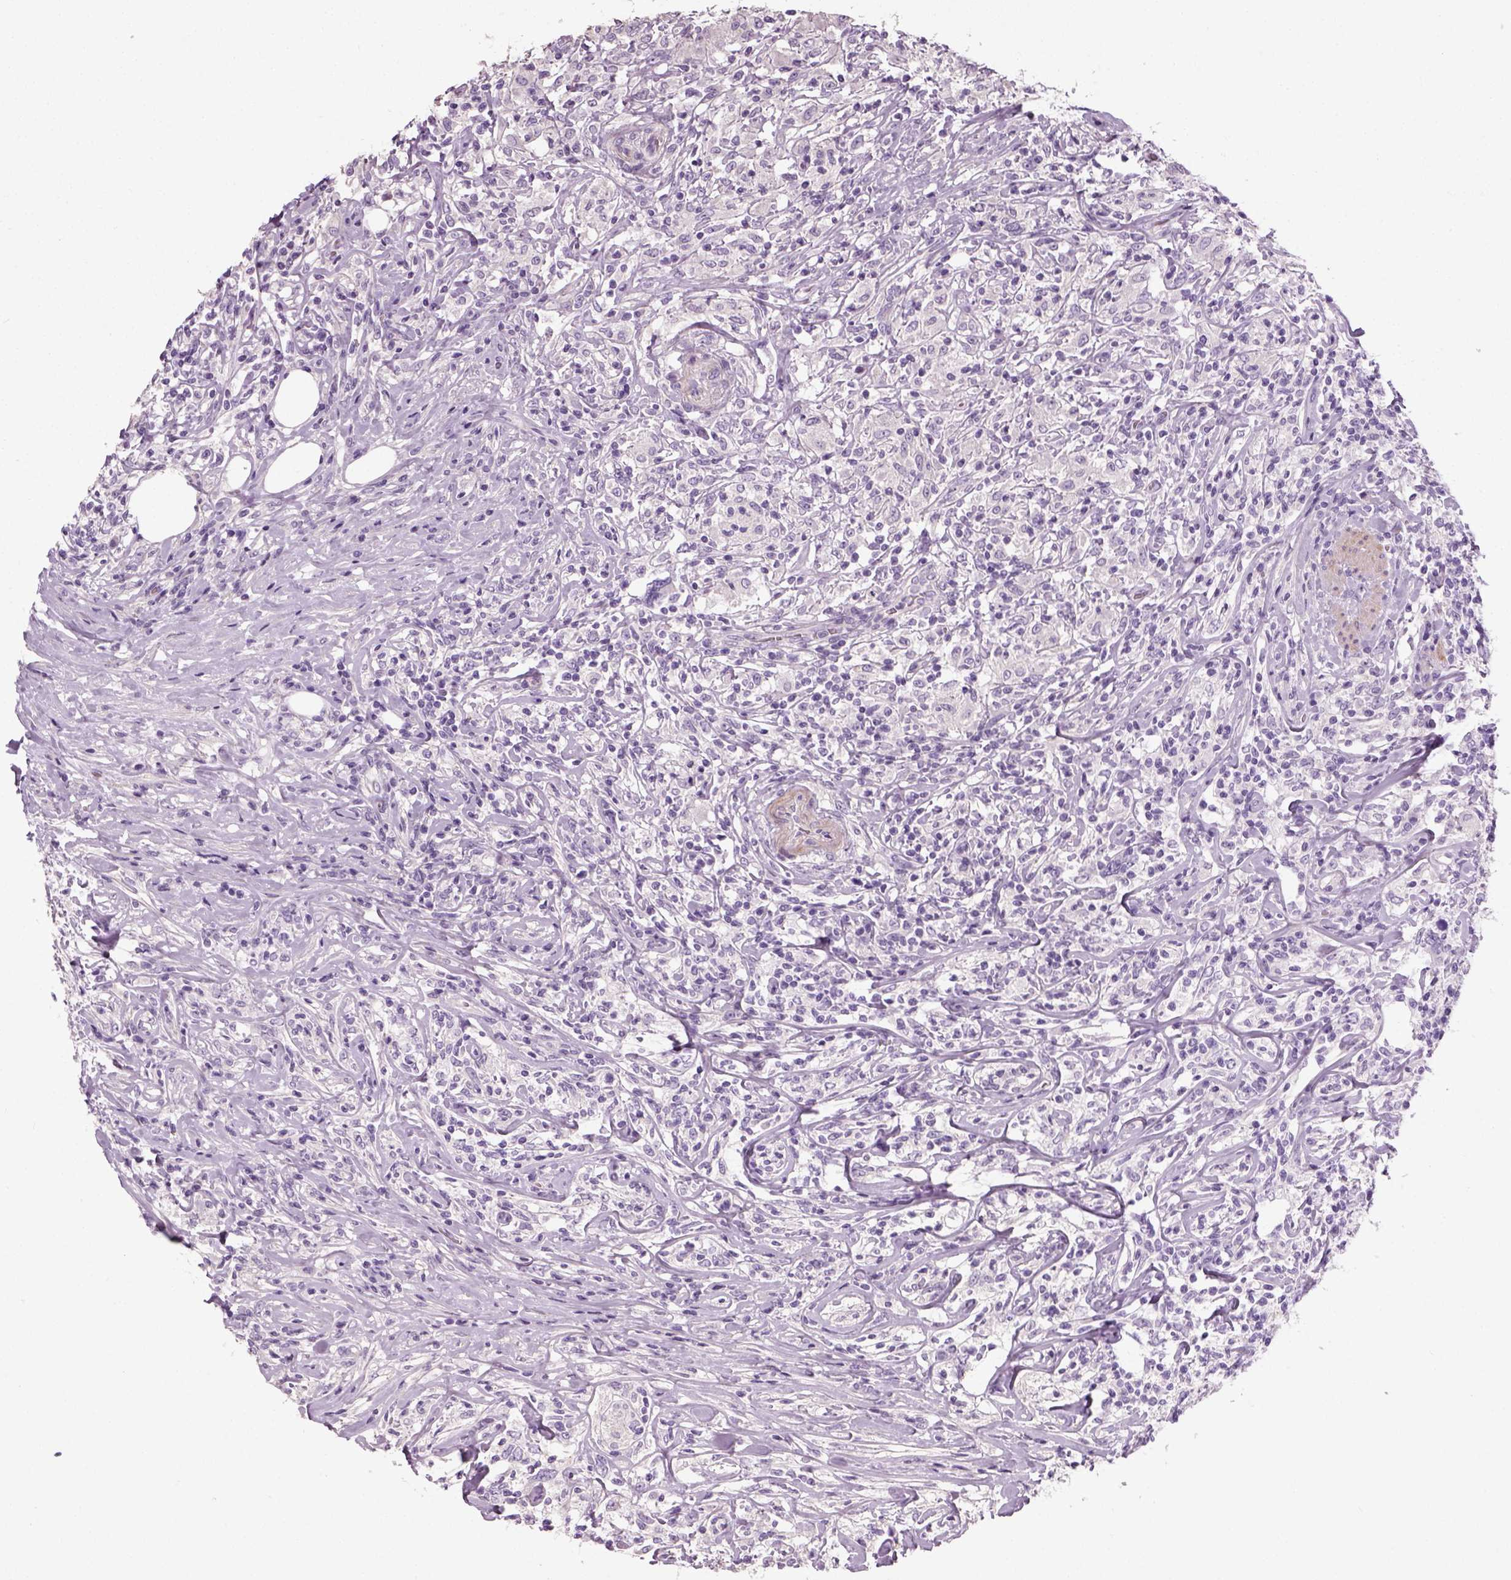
{"staining": {"intensity": "negative", "quantity": "none", "location": "none"}, "tissue": "lymphoma", "cell_type": "Tumor cells", "image_type": "cancer", "snomed": [{"axis": "morphology", "description": "Malignant lymphoma, non-Hodgkin's type, High grade"}, {"axis": "topography", "description": "Lymph node"}], "caption": "IHC photomicrograph of neoplastic tissue: human malignant lymphoma, non-Hodgkin's type (high-grade) stained with DAB (3,3'-diaminobenzidine) reveals no significant protein positivity in tumor cells.", "gene": "ELOVL3", "patient": {"sex": "female", "age": 84}}